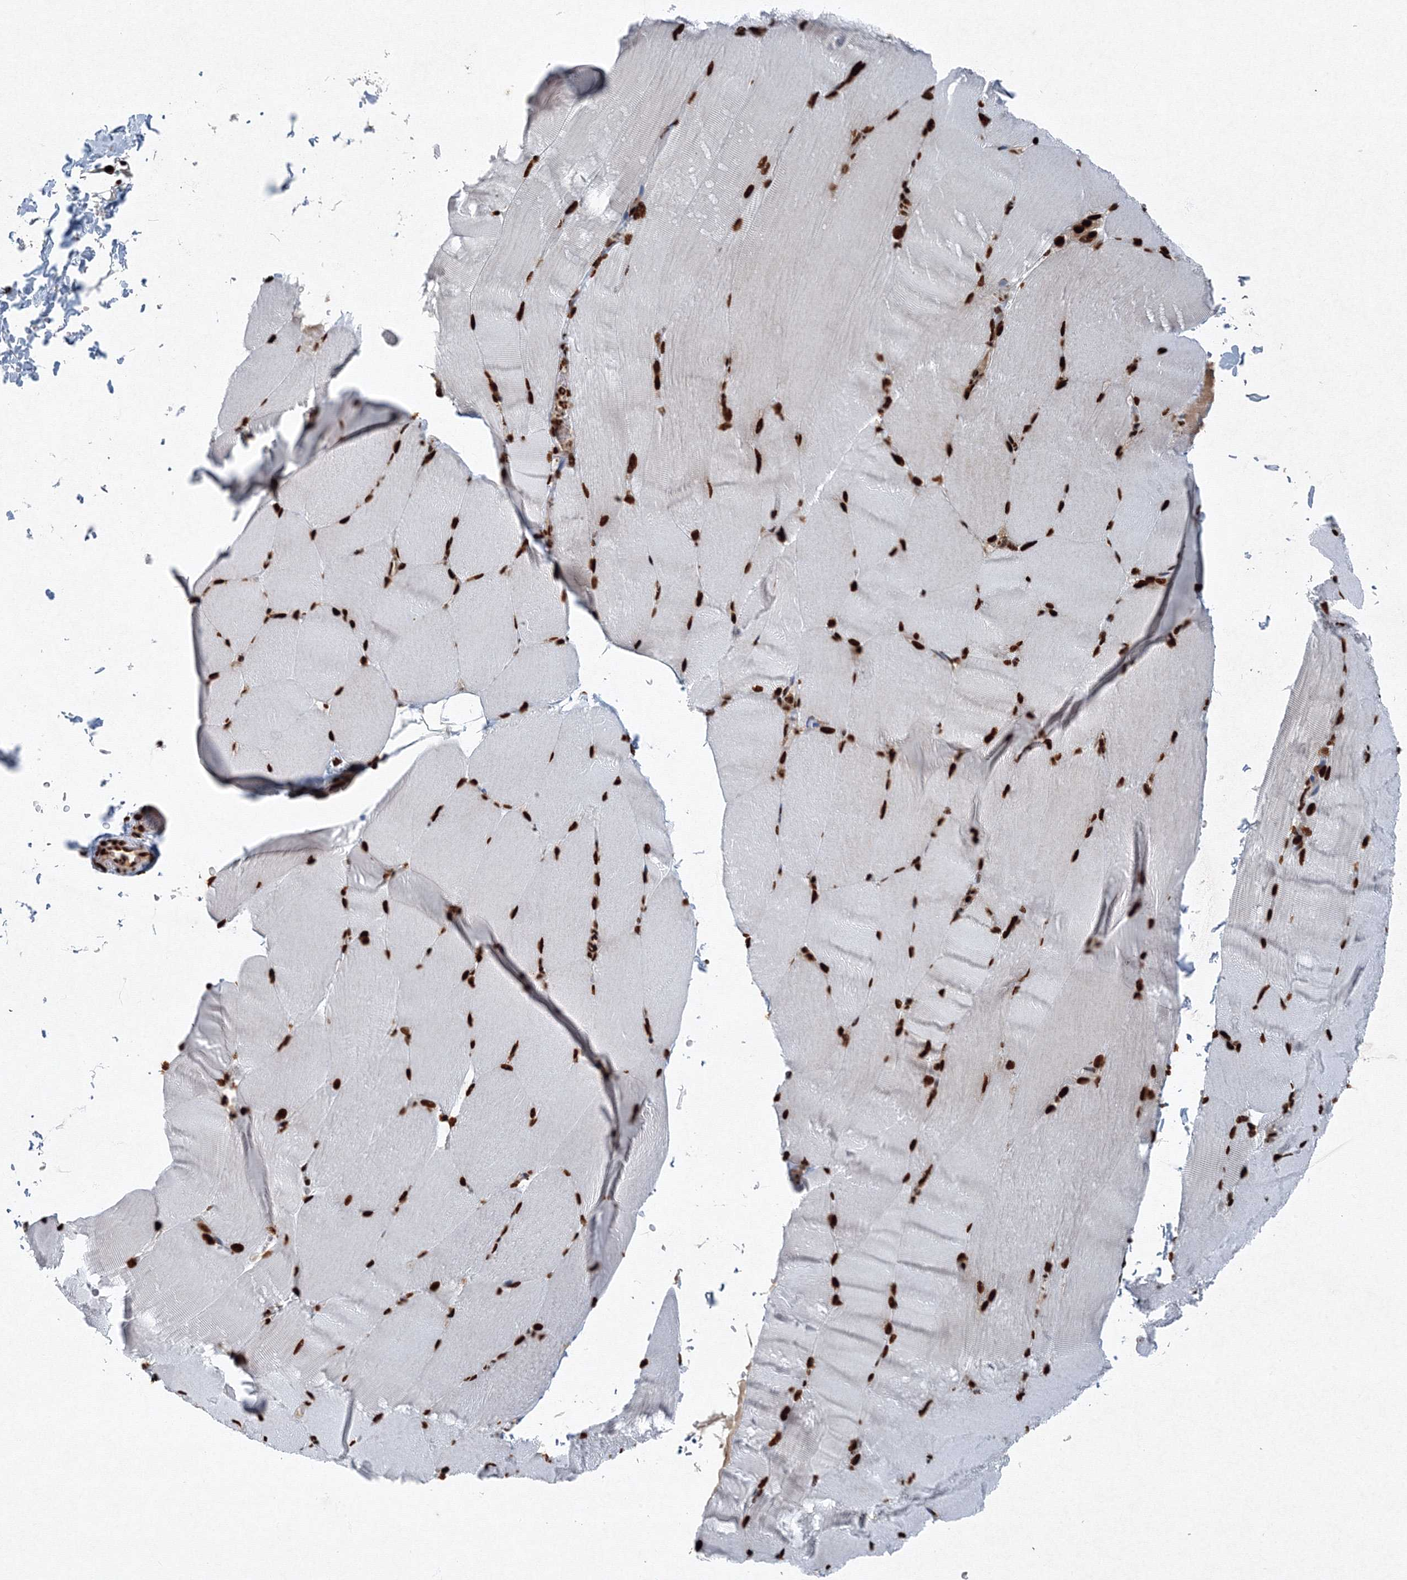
{"staining": {"intensity": "strong", "quantity": ">75%", "location": "nuclear"}, "tissue": "skeletal muscle", "cell_type": "Myocytes", "image_type": "normal", "snomed": [{"axis": "morphology", "description": "Normal tissue, NOS"}, {"axis": "topography", "description": "Skeletal muscle"}, {"axis": "topography", "description": "Parathyroid gland"}], "caption": "An image showing strong nuclear staining in approximately >75% of myocytes in normal skeletal muscle, as visualized by brown immunohistochemical staining.", "gene": "SNRPC", "patient": {"sex": "female", "age": 37}}